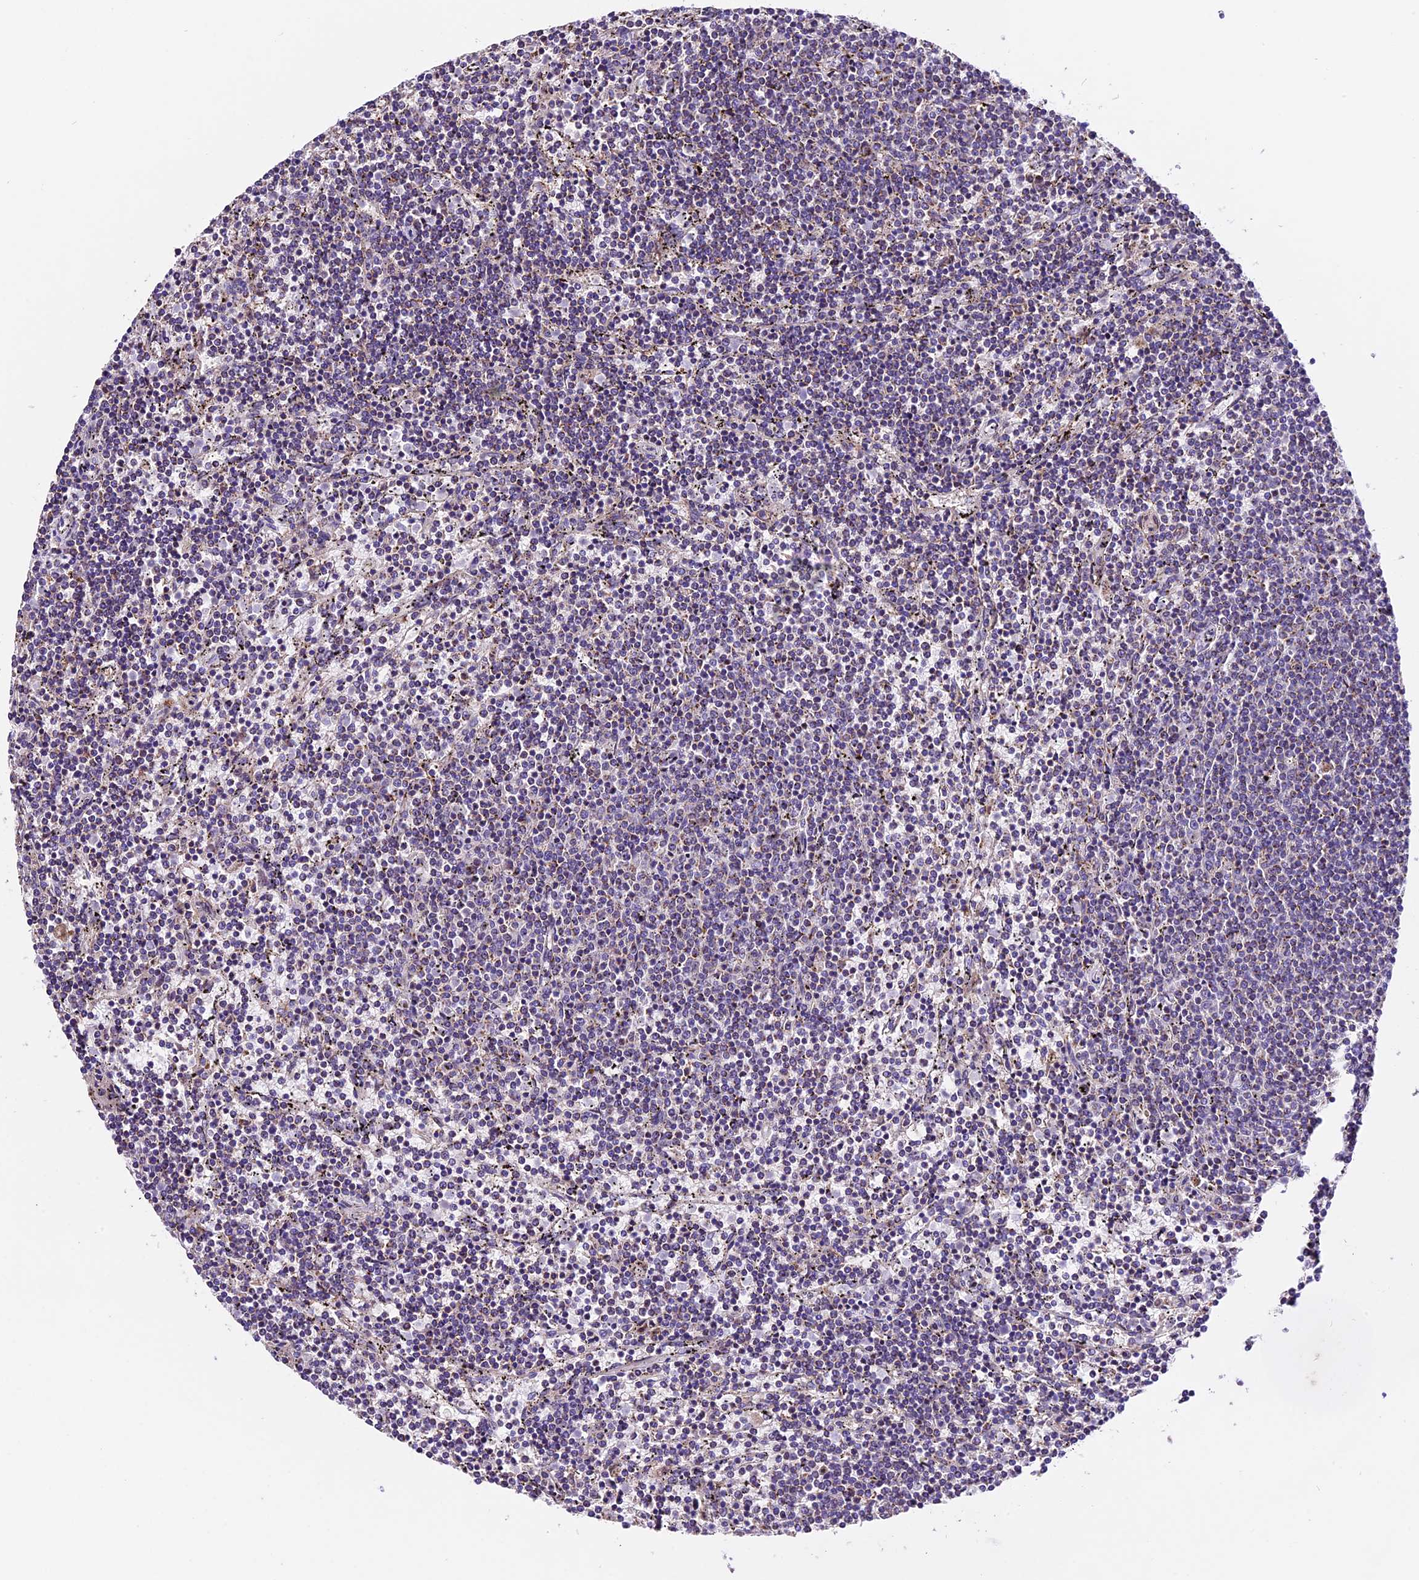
{"staining": {"intensity": "negative", "quantity": "none", "location": "none"}, "tissue": "lymphoma", "cell_type": "Tumor cells", "image_type": "cancer", "snomed": [{"axis": "morphology", "description": "Malignant lymphoma, non-Hodgkin's type, Low grade"}, {"axis": "topography", "description": "Spleen"}], "caption": "Tumor cells show no significant staining in malignant lymphoma, non-Hodgkin's type (low-grade).", "gene": "DDX28", "patient": {"sex": "female", "age": 50}}